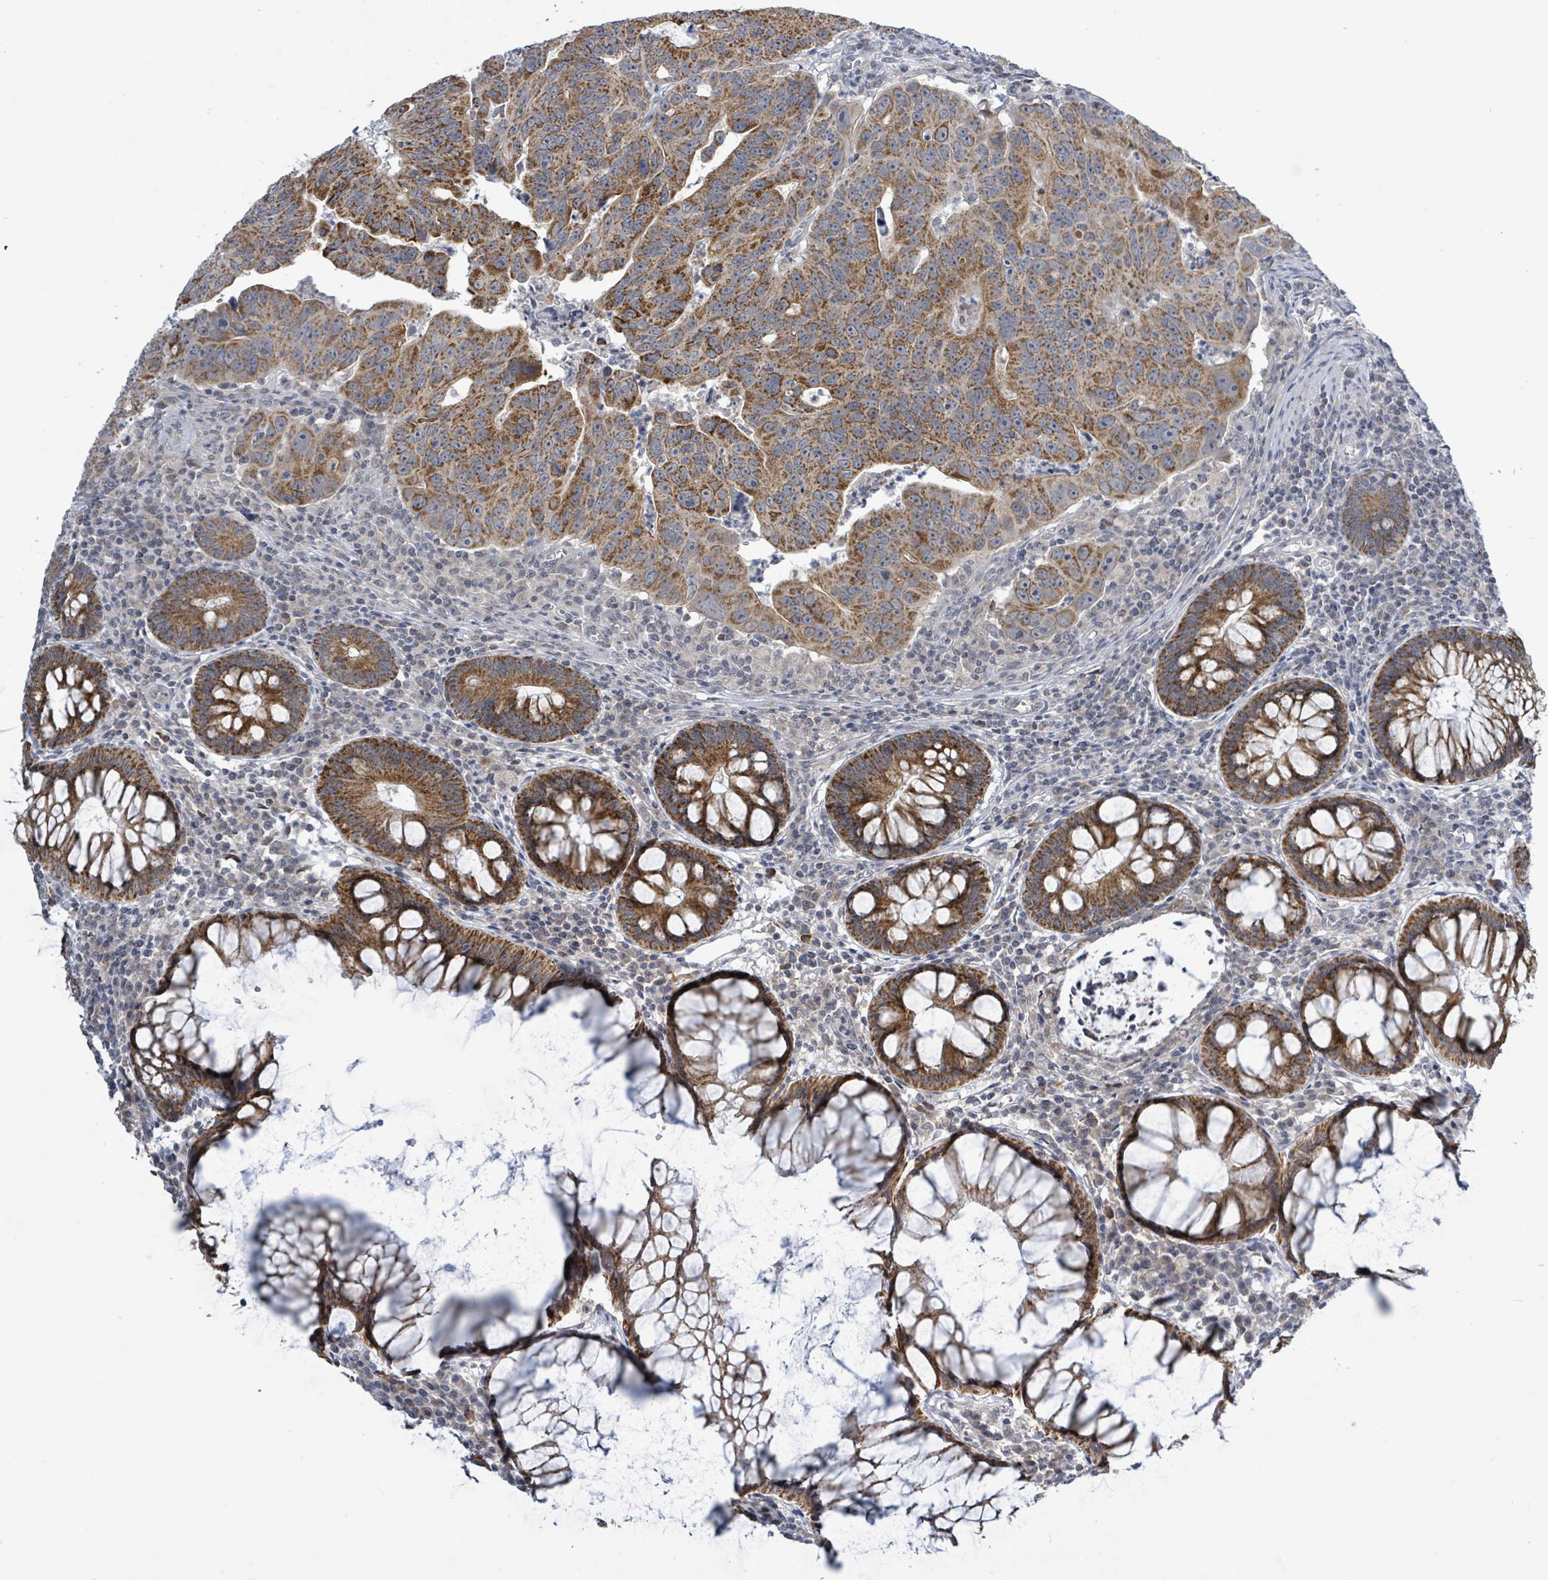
{"staining": {"intensity": "strong", "quantity": ">75%", "location": "cytoplasmic/membranous"}, "tissue": "colorectal cancer", "cell_type": "Tumor cells", "image_type": "cancer", "snomed": [{"axis": "morphology", "description": "Adenocarcinoma, NOS"}, {"axis": "topography", "description": "Rectum"}], "caption": "This histopathology image displays immunohistochemistry (IHC) staining of colorectal cancer, with high strong cytoplasmic/membranous positivity in about >75% of tumor cells.", "gene": "COQ10B", "patient": {"sex": "male", "age": 69}}